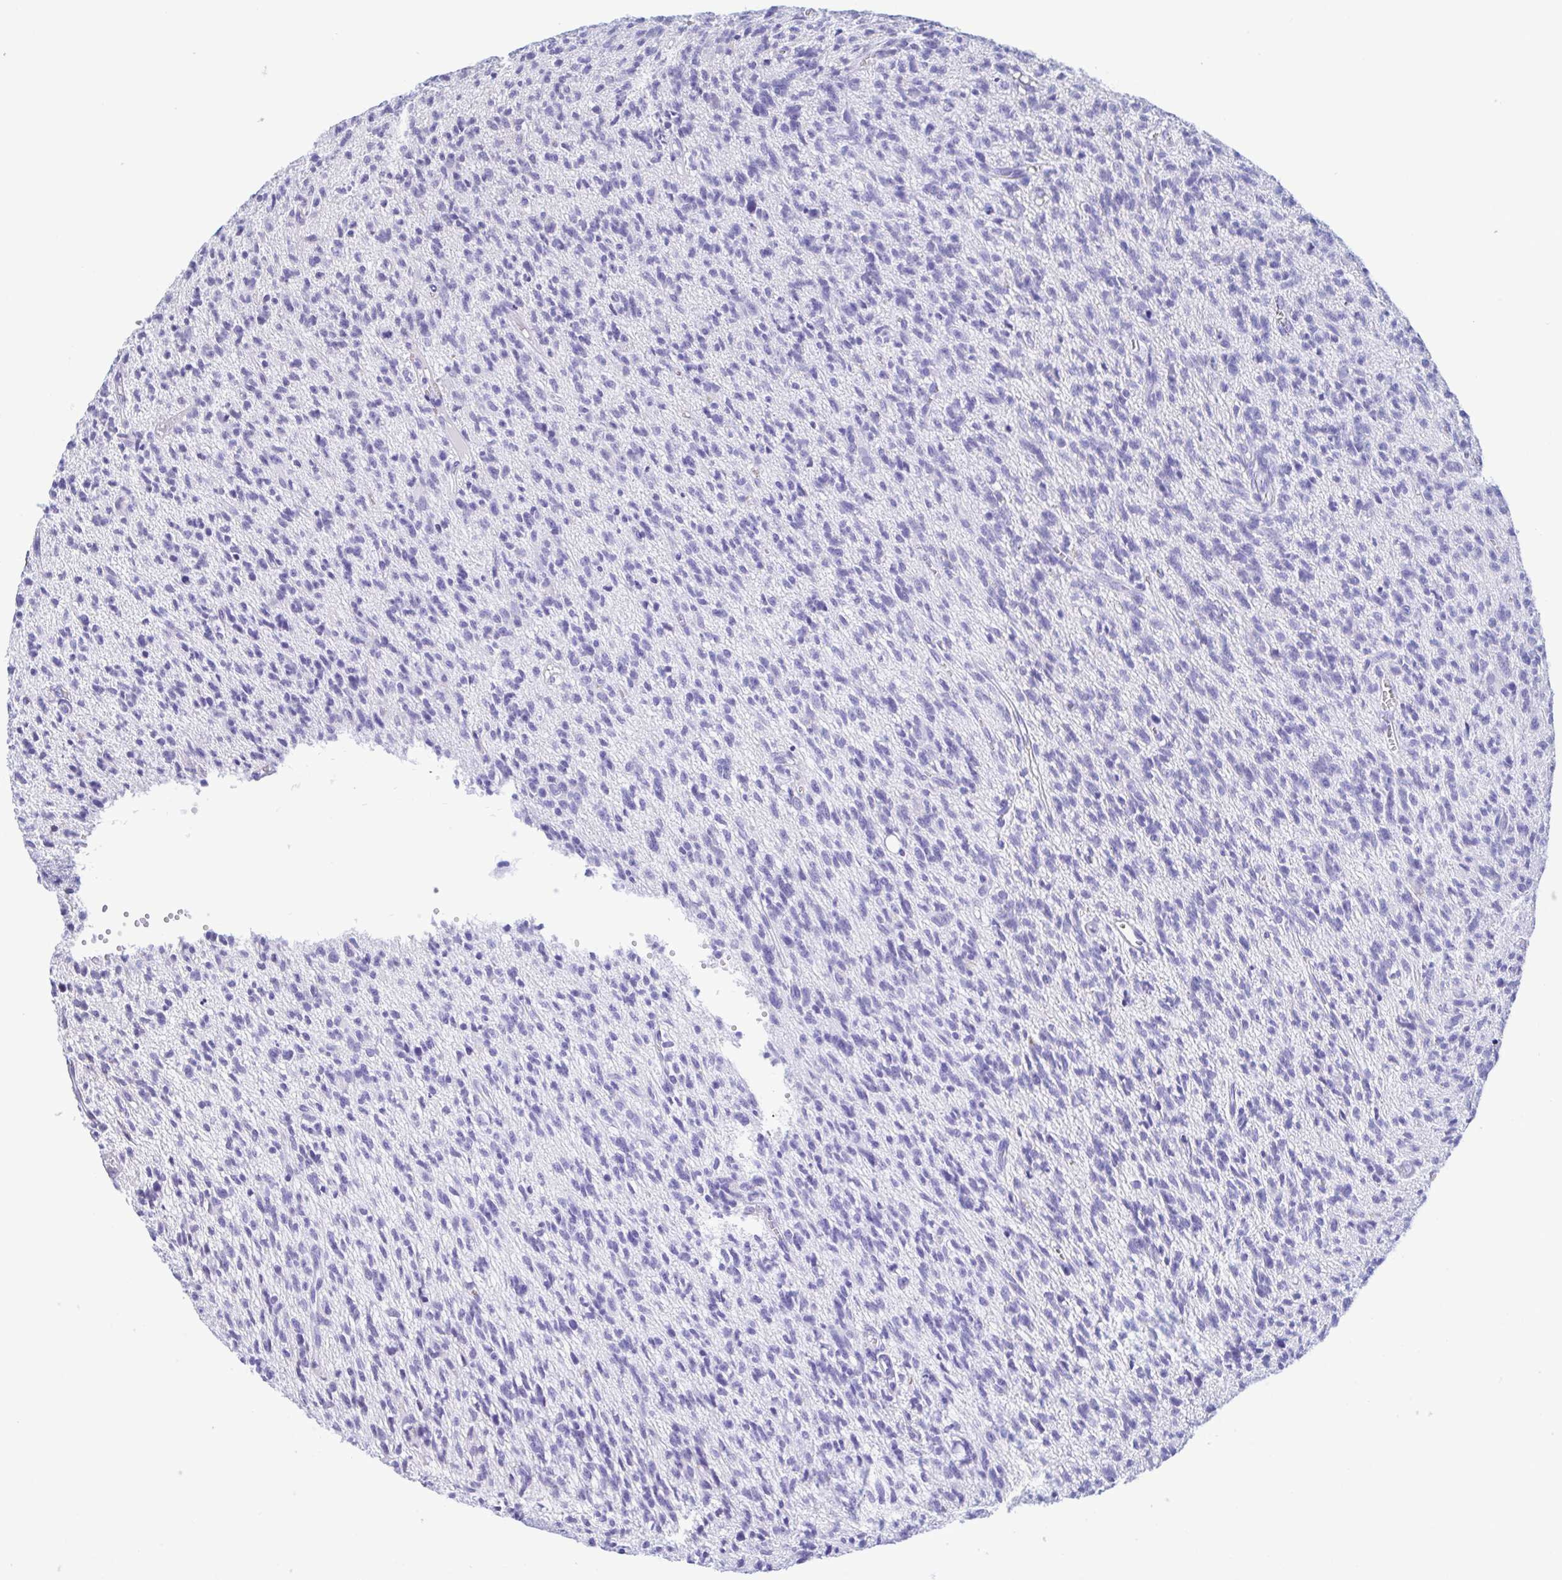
{"staining": {"intensity": "negative", "quantity": "none", "location": "none"}, "tissue": "glioma", "cell_type": "Tumor cells", "image_type": "cancer", "snomed": [{"axis": "morphology", "description": "Glioma, malignant, Low grade"}, {"axis": "topography", "description": "Brain"}], "caption": "This is a histopathology image of immunohistochemistry (IHC) staining of glioma, which shows no positivity in tumor cells.", "gene": "PERM1", "patient": {"sex": "male", "age": 64}}